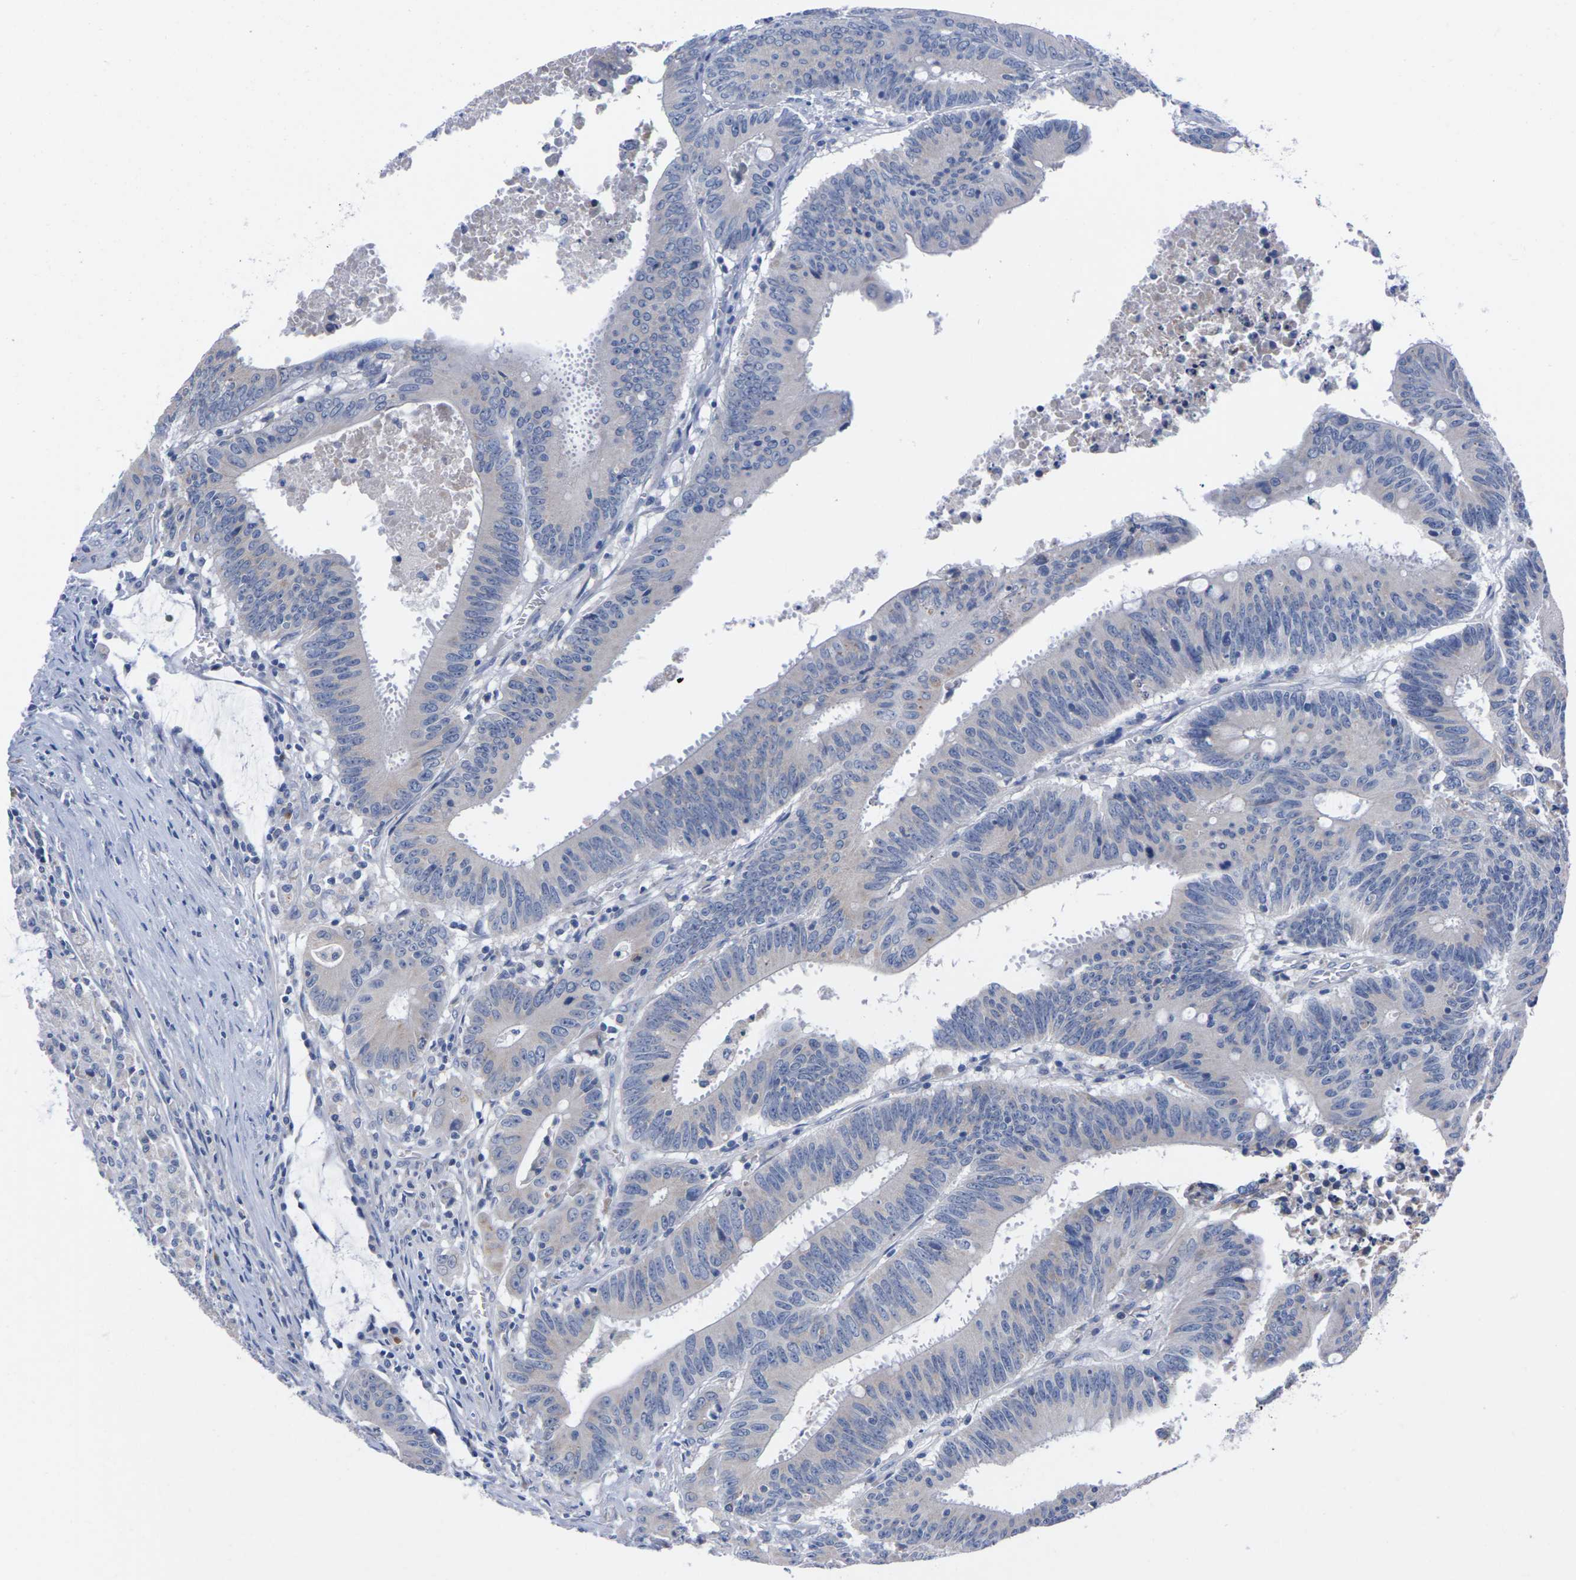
{"staining": {"intensity": "negative", "quantity": "none", "location": "none"}, "tissue": "colorectal cancer", "cell_type": "Tumor cells", "image_type": "cancer", "snomed": [{"axis": "morphology", "description": "Adenocarcinoma, NOS"}, {"axis": "topography", "description": "Colon"}], "caption": "IHC photomicrograph of adenocarcinoma (colorectal) stained for a protein (brown), which displays no staining in tumor cells.", "gene": "FAM210A", "patient": {"sex": "male", "age": 45}}